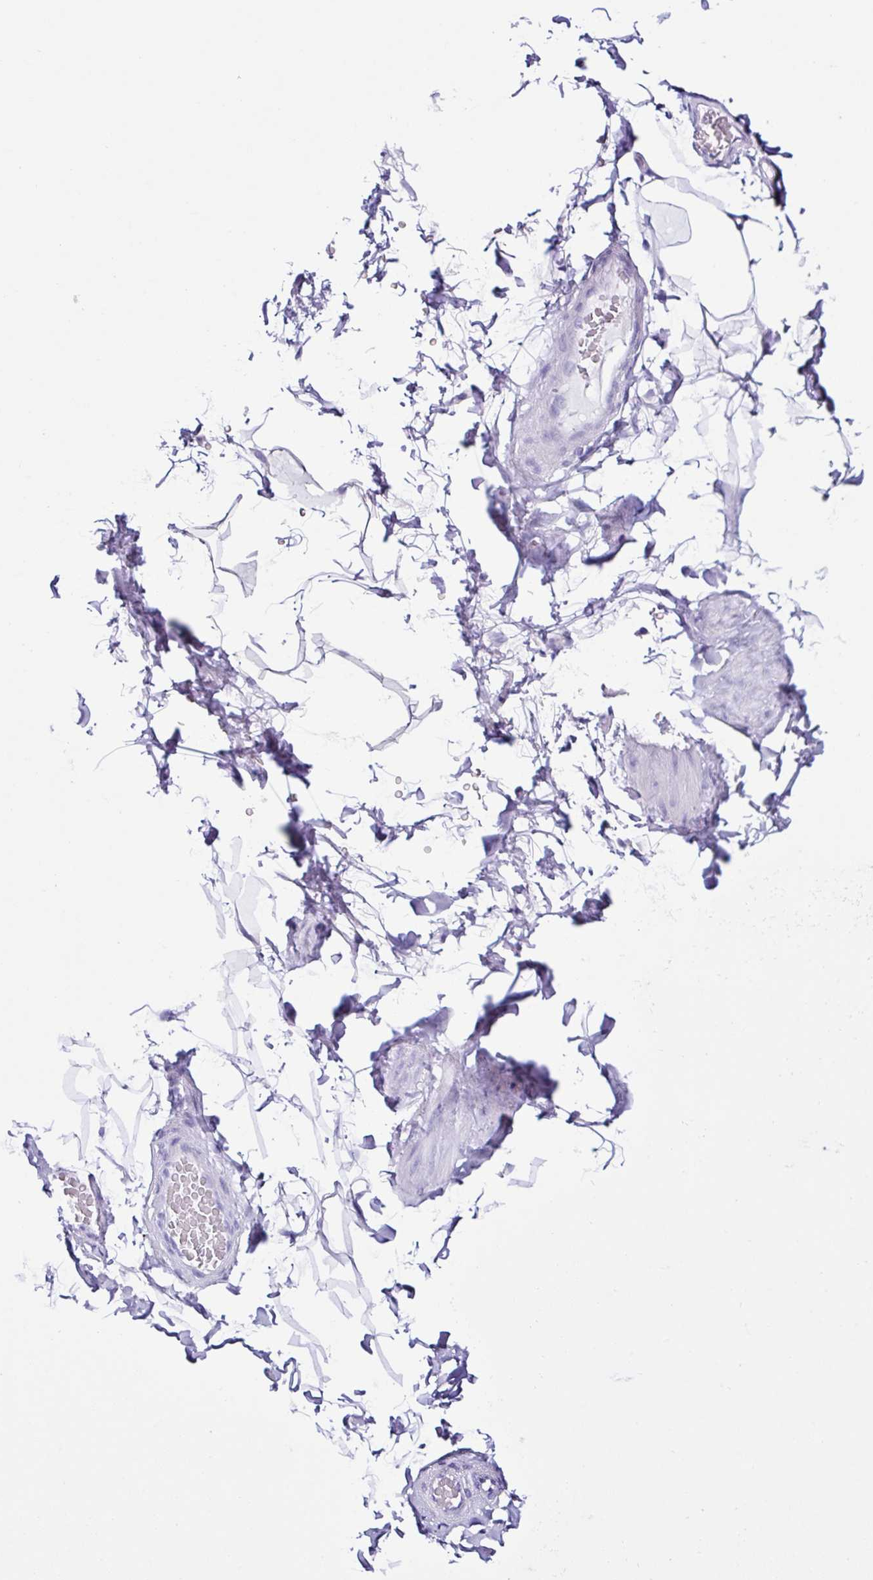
{"staining": {"intensity": "negative", "quantity": "none", "location": "none"}, "tissue": "adipose tissue", "cell_type": "Adipocytes", "image_type": "normal", "snomed": [{"axis": "morphology", "description": "Normal tissue, NOS"}, {"axis": "topography", "description": "Vascular tissue"}, {"axis": "topography", "description": "Peripheral nerve tissue"}], "caption": "IHC micrograph of unremarkable adipose tissue stained for a protein (brown), which displays no expression in adipocytes.", "gene": "PIGF", "patient": {"sex": "male", "age": 41}}